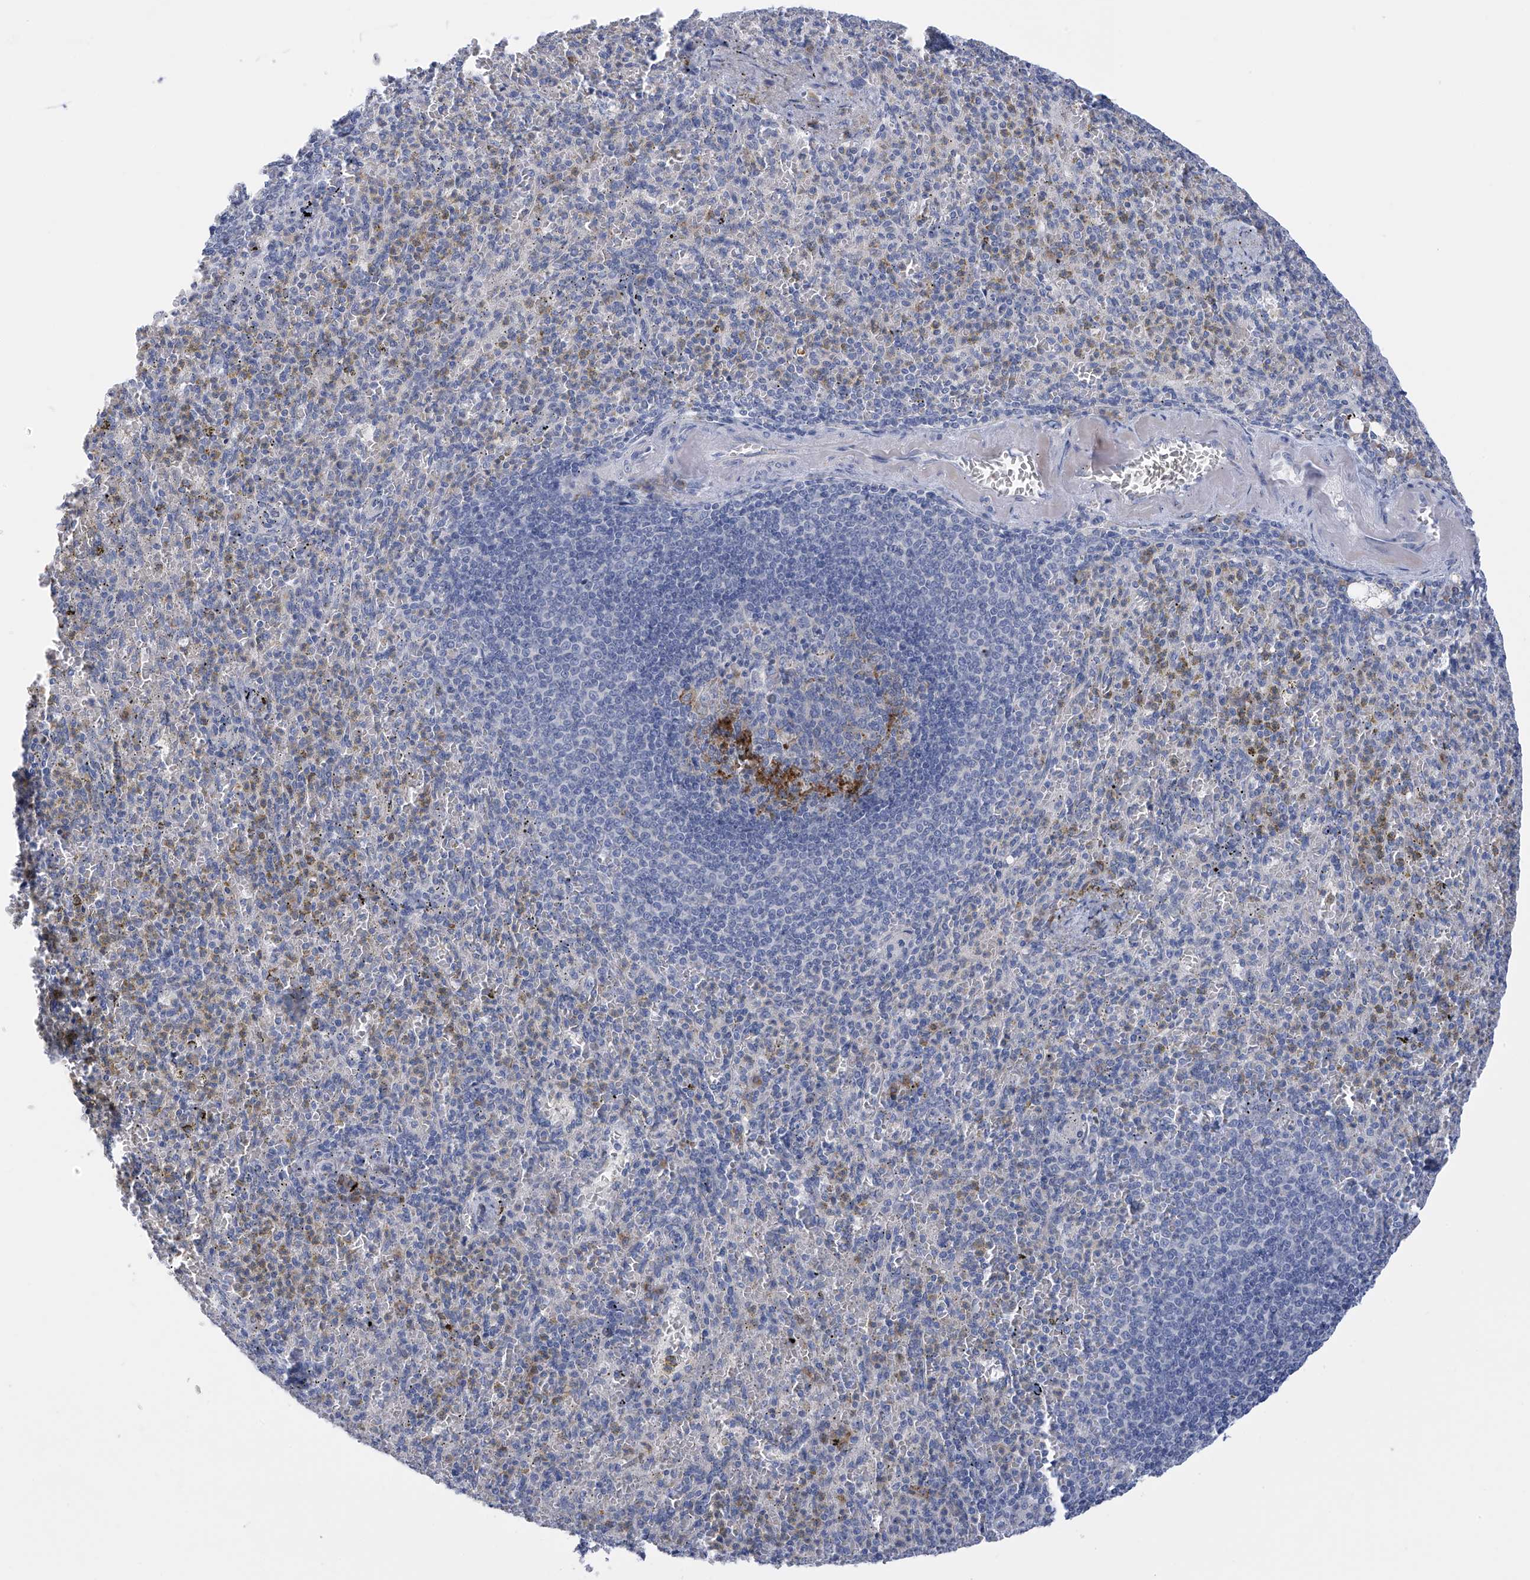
{"staining": {"intensity": "weak", "quantity": "<25%", "location": "cytoplasmic/membranous"}, "tissue": "spleen", "cell_type": "Cells in red pulp", "image_type": "normal", "snomed": [{"axis": "morphology", "description": "Normal tissue, NOS"}, {"axis": "topography", "description": "Spleen"}], "caption": "Immunohistochemistry of normal human spleen demonstrates no staining in cells in red pulp. (DAB (3,3'-diaminobenzidine) IHC visualized using brightfield microscopy, high magnification).", "gene": "SLCO4A1", "patient": {"sex": "female", "age": 74}}